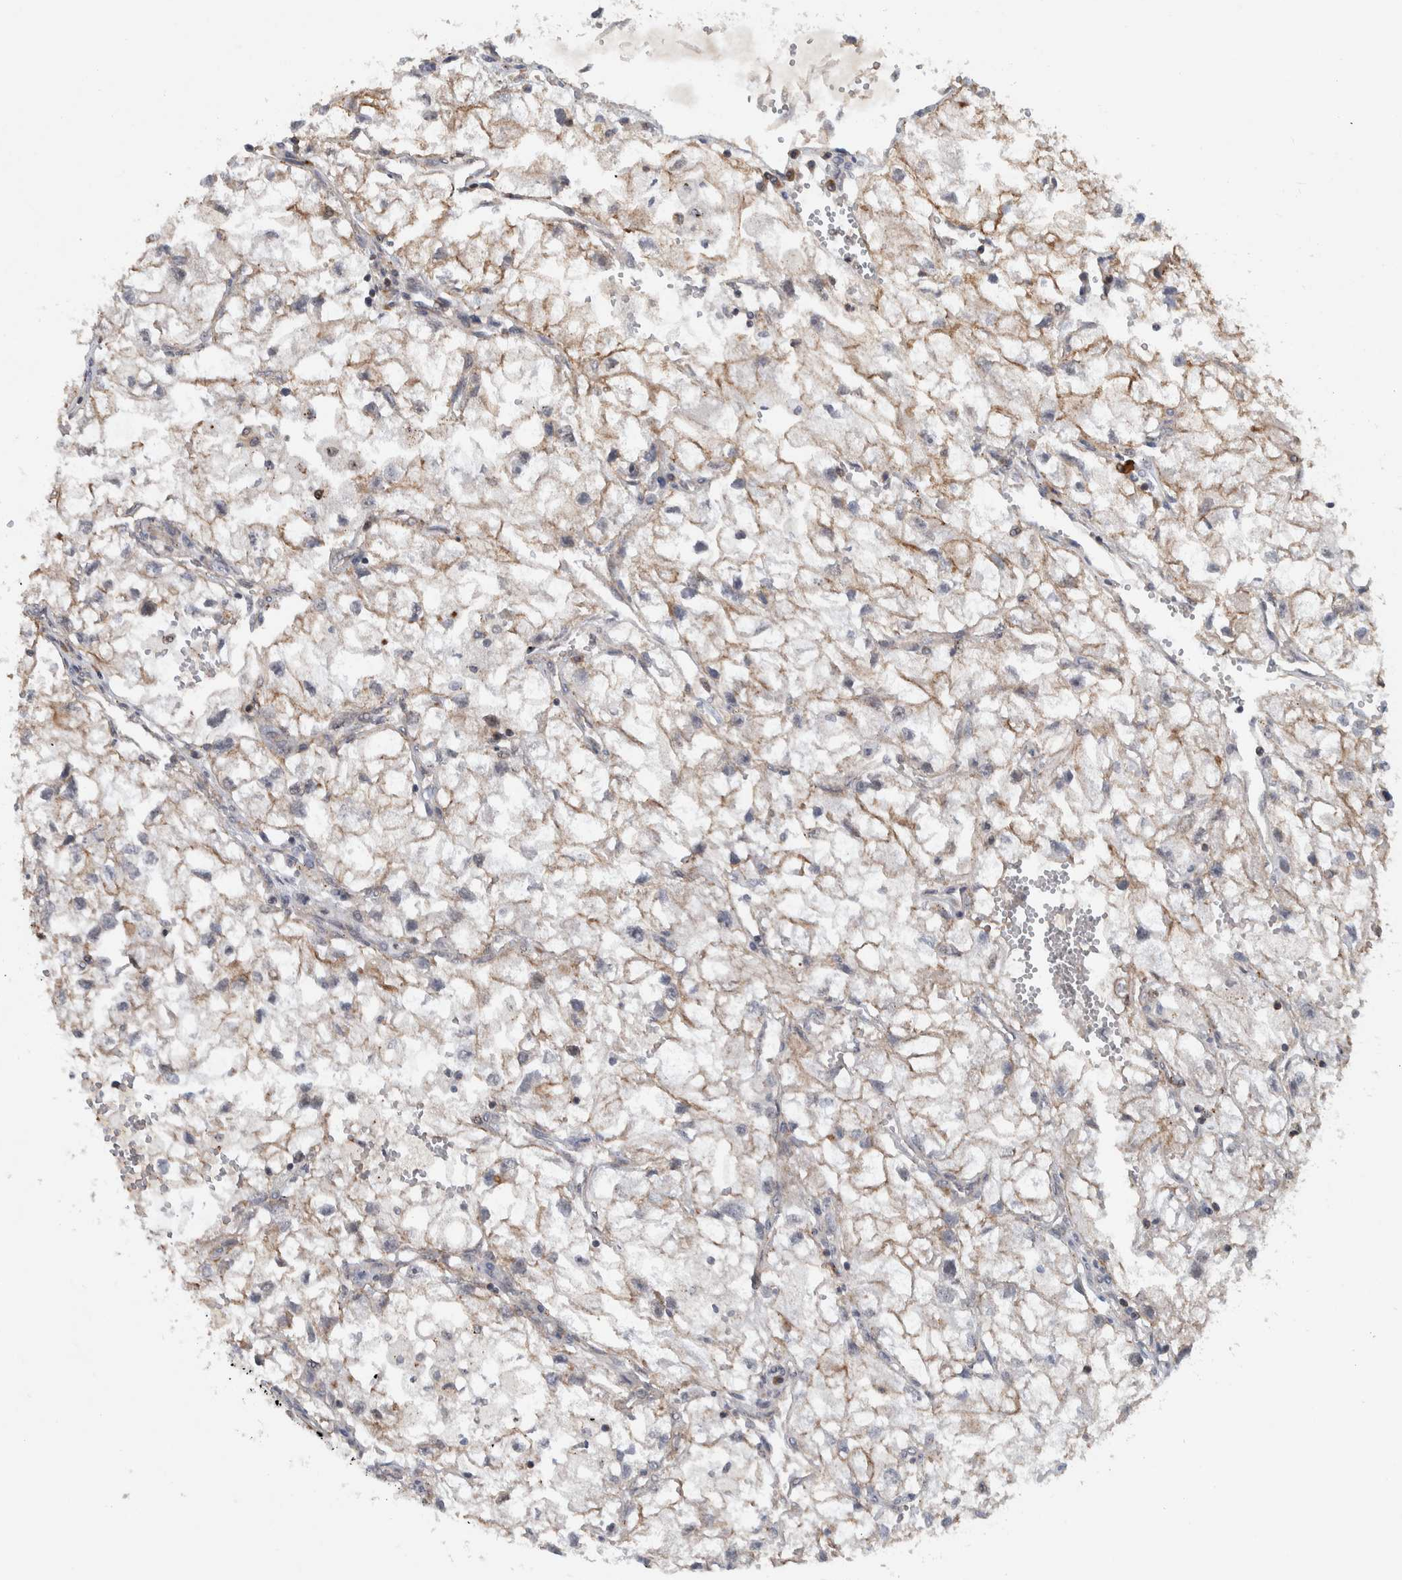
{"staining": {"intensity": "weak", "quantity": ">75%", "location": "cytoplasmic/membranous"}, "tissue": "renal cancer", "cell_type": "Tumor cells", "image_type": "cancer", "snomed": [{"axis": "morphology", "description": "Adenocarcinoma, NOS"}, {"axis": "topography", "description": "Kidney"}], "caption": "Brown immunohistochemical staining in human renal adenocarcinoma reveals weak cytoplasmic/membranous positivity in approximately >75% of tumor cells. (Brightfield microscopy of DAB IHC at high magnification).", "gene": "MSL1", "patient": {"sex": "female", "age": 70}}